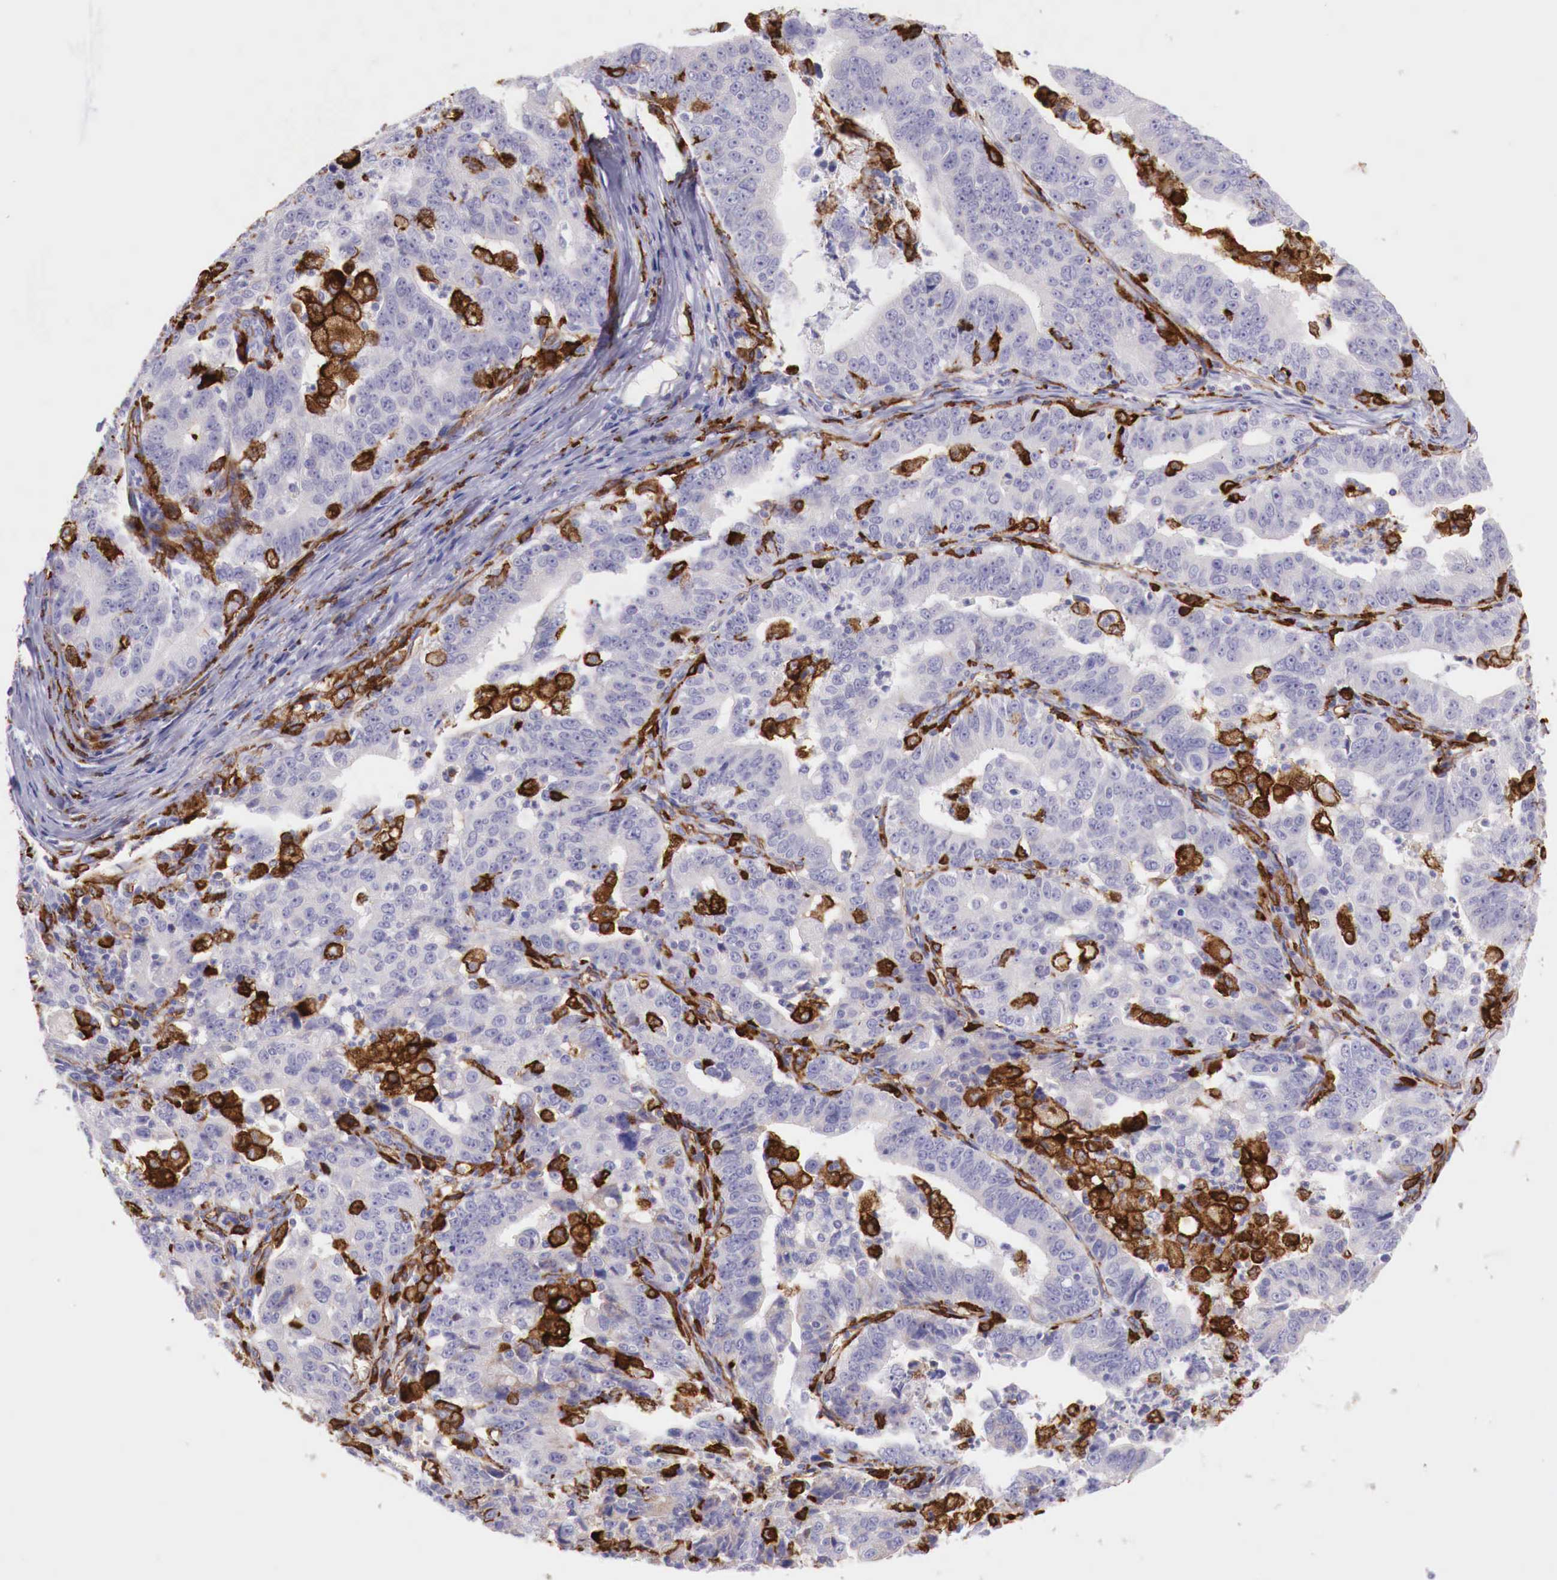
{"staining": {"intensity": "negative", "quantity": "none", "location": "none"}, "tissue": "stomach cancer", "cell_type": "Tumor cells", "image_type": "cancer", "snomed": [{"axis": "morphology", "description": "Adenocarcinoma, NOS"}, {"axis": "topography", "description": "Stomach, upper"}], "caption": "Stomach cancer was stained to show a protein in brown. There is no significant positivity in tumor cells.", "gene": "MSR1", "patient": {"sex": "female", "age": 50}}